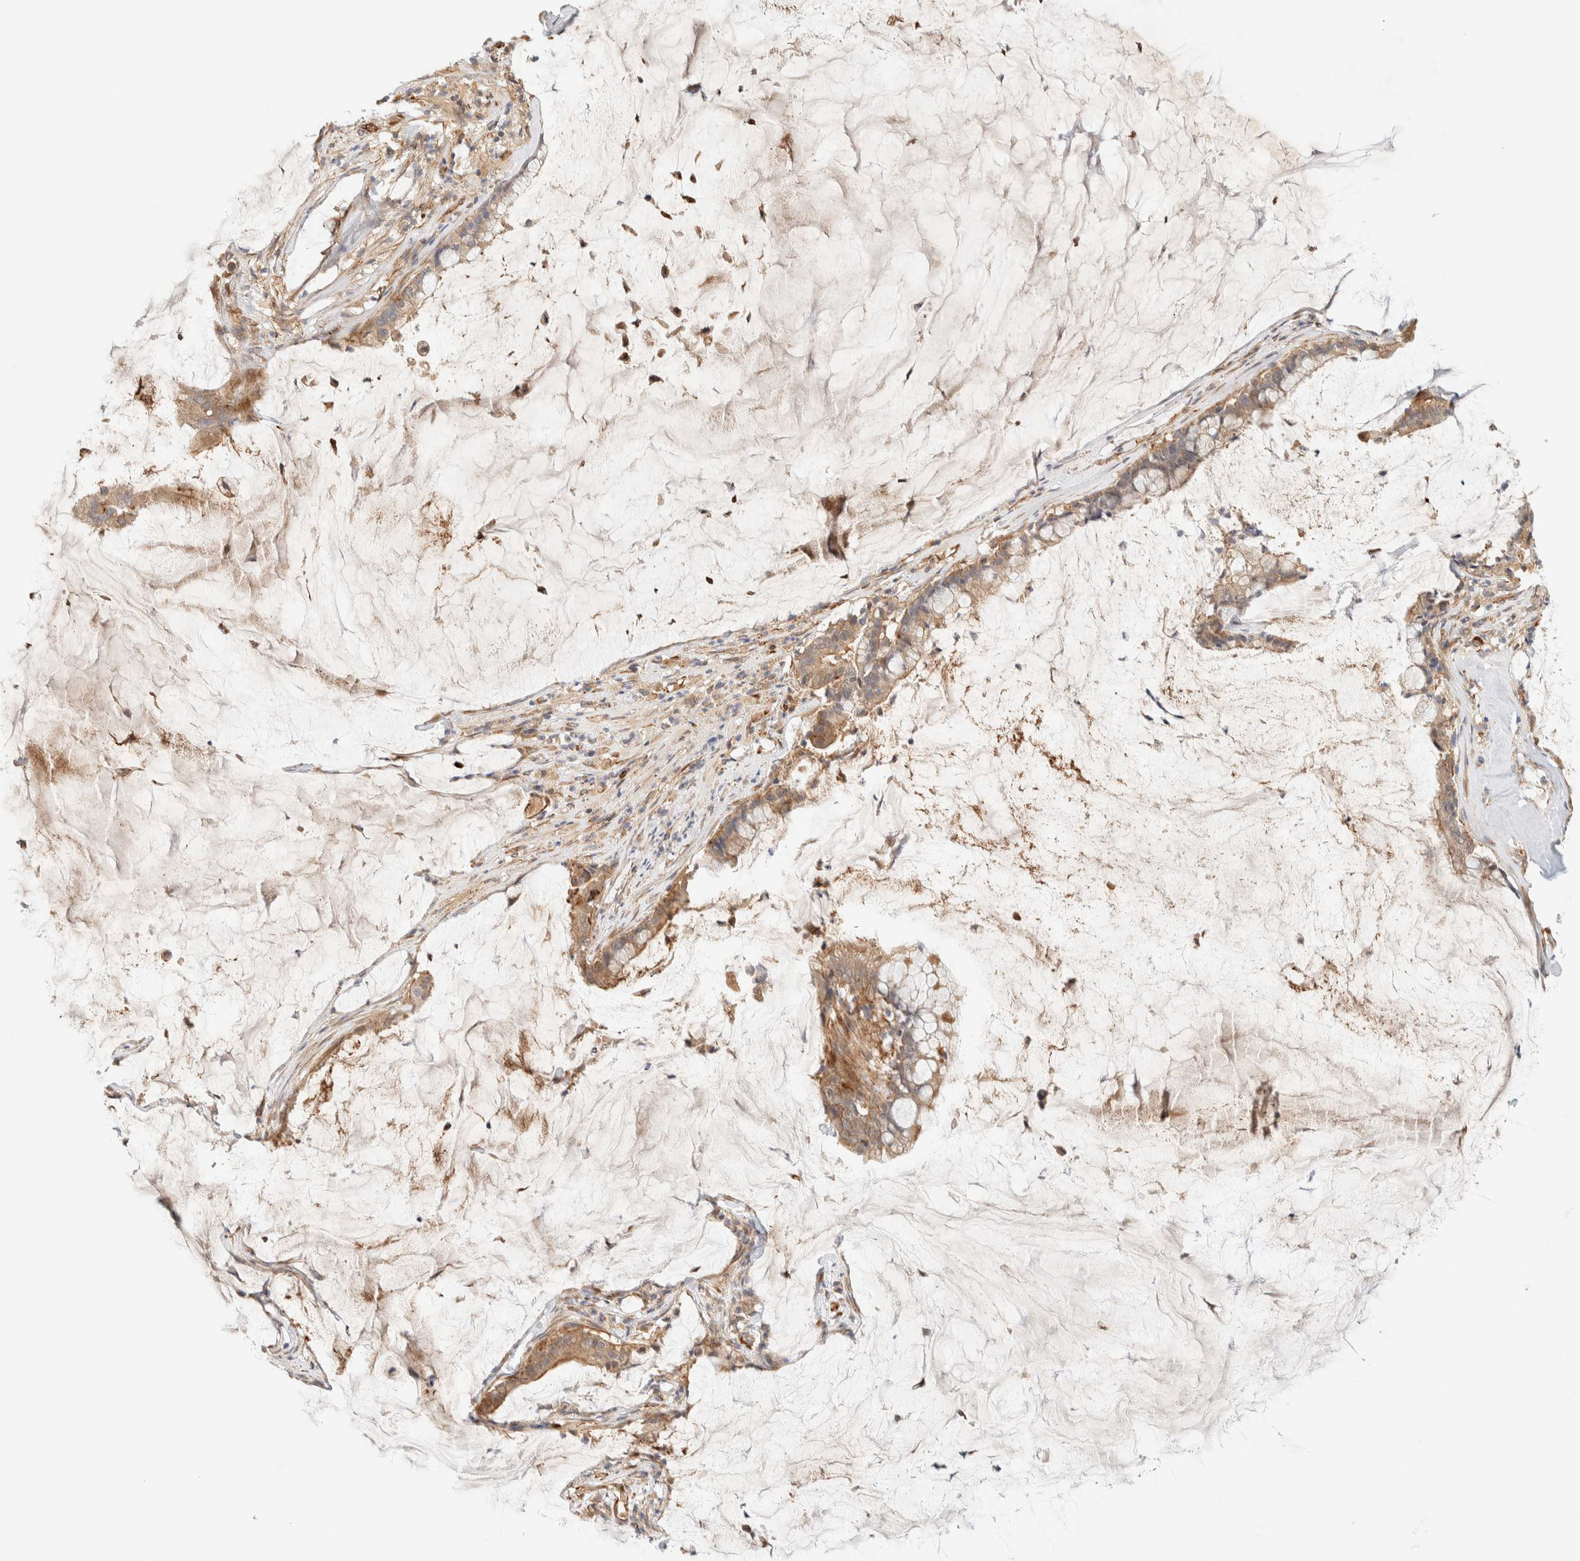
{"staining": {"intensity": "moderate", "quantity": ">75%", "location": "cytoplasmic/membranous"}, "tissue": "pancreatic cancer", "cell_type": "Tumor cells", "image_type": "cancer", "snomed": [{"axis": "morphology", "description": "Adenocarcinoma, NOS"}, {"axis": "topography", "description": "Pancreas"}], "caption": "Pancreatic adenocarcinoma tissue exhibits moderate cytoplasmic/membranous staining in about >75% of tumor cells, visualized by immunohistochemistry.", "gene": "FAT1", "patient": {"sex": "male", "age": 41}}